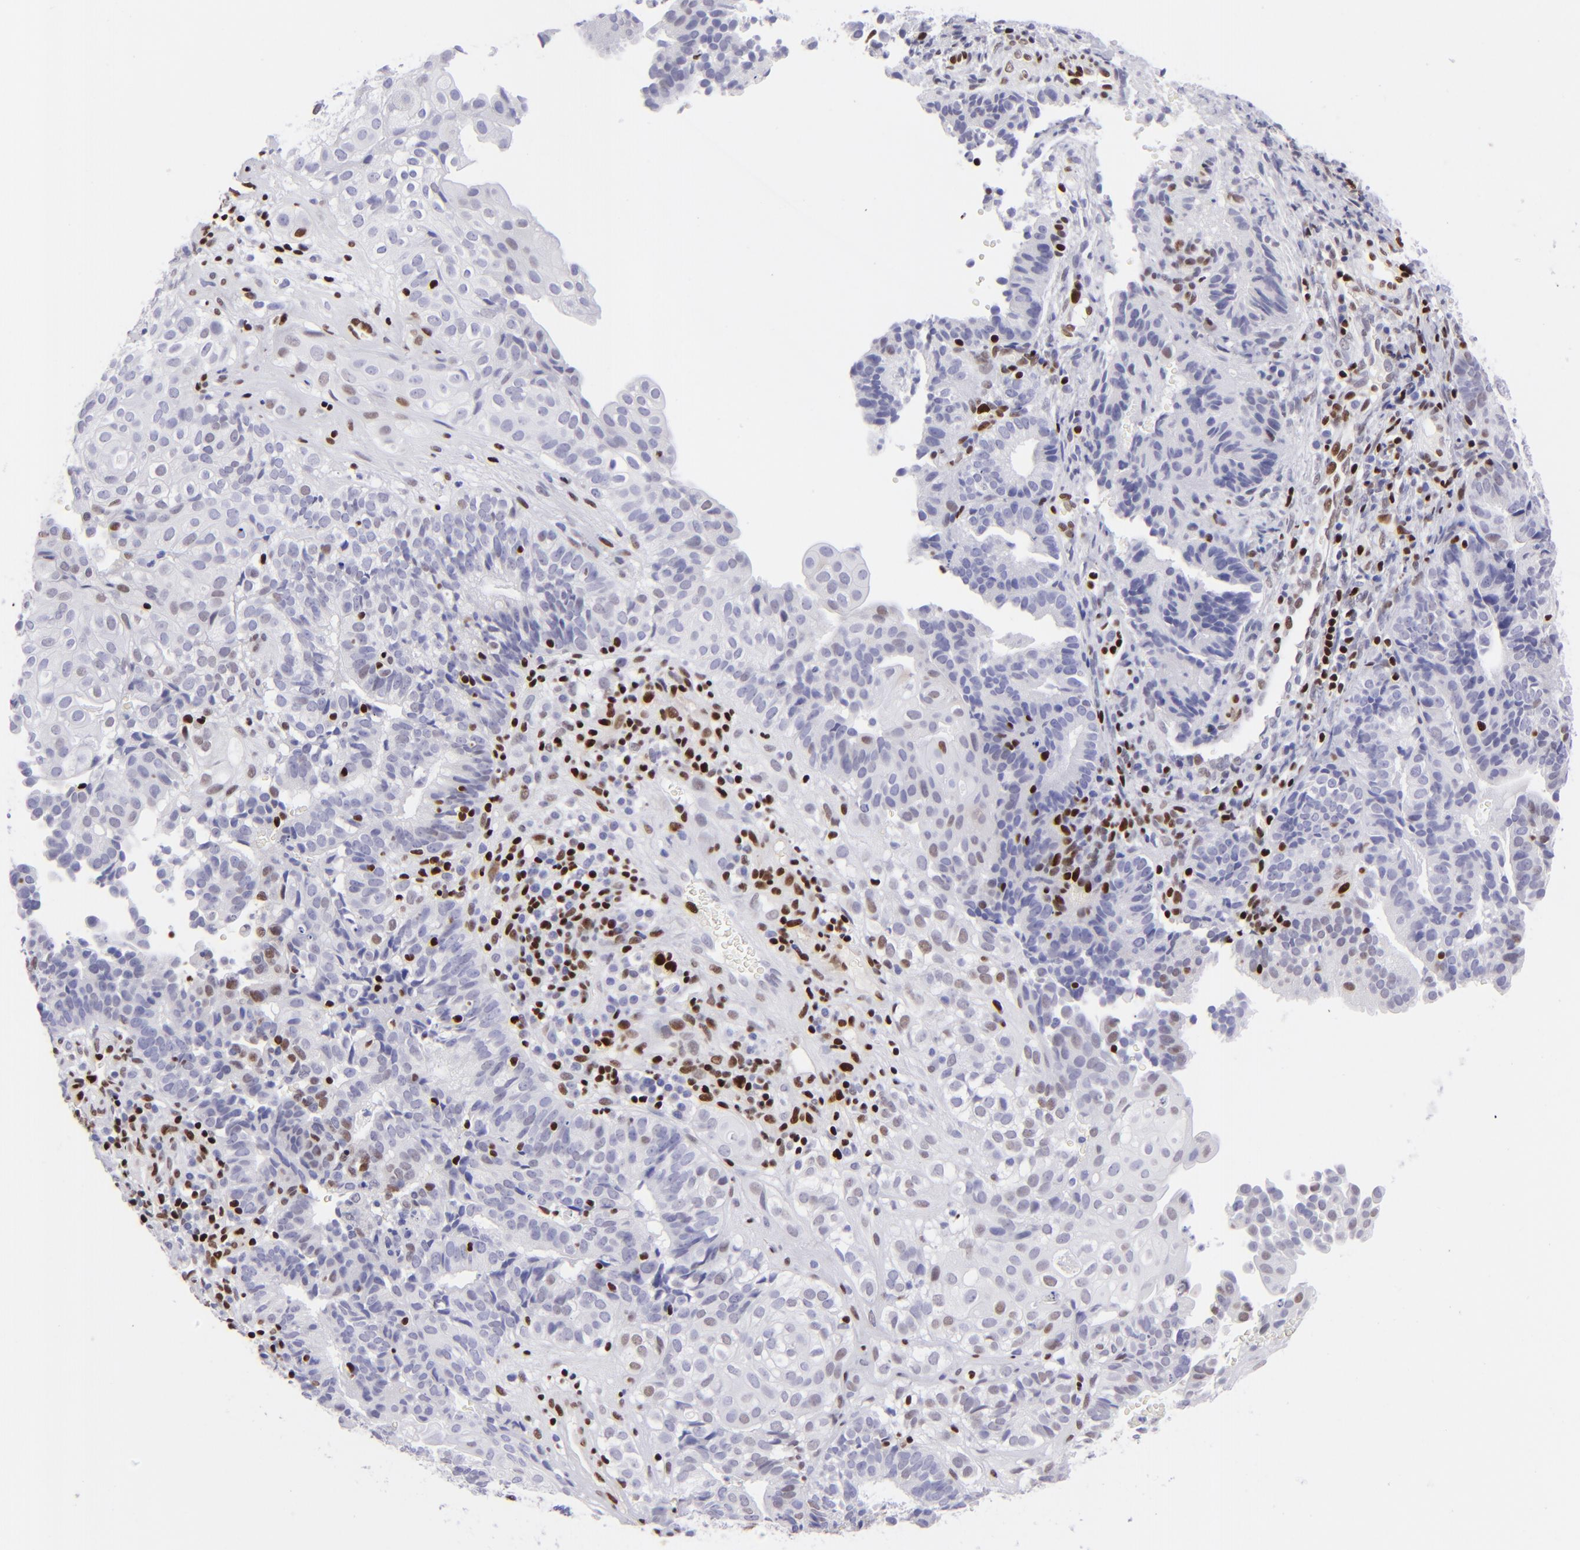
{"staining": {"intensity": "negative", "quantity": "none", "location": "none"}, "tissue": "cervical cancer", "cell_type": "Tumor cells", "image_type": "cancer", "snomed": [{"axis": "morphology", "description": "Adenocarcinoma, NOS"}, {"axis": "topography", "description": "Cervix"}], "caption": "This is an immunohistochemistry photomicrograph of cervical adenocarcinoma. There is no positivity in tumor cells.", "gene": "ETS1", "patient": {"sex": "female", "age": 60}}